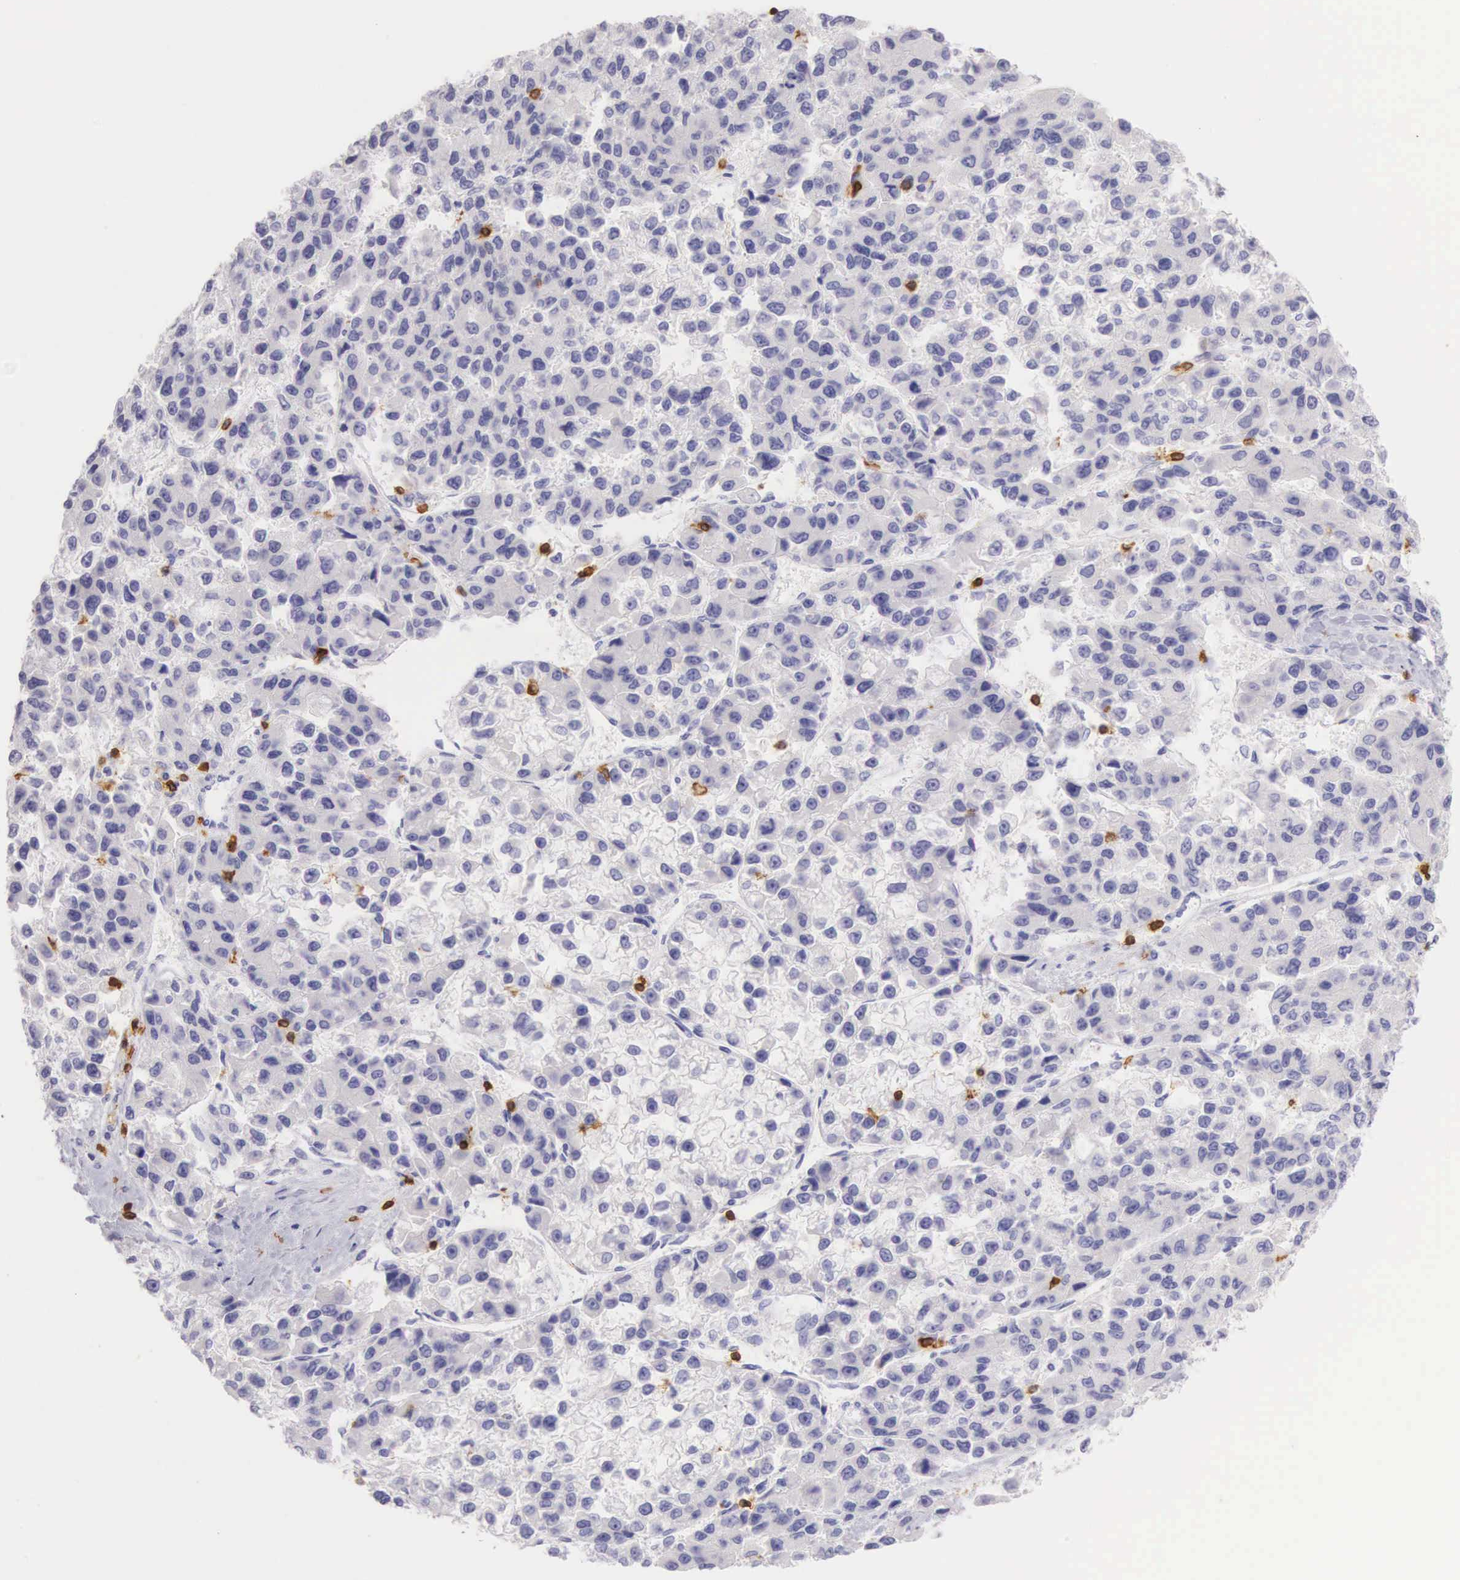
{"staining": {"intensity": "negative", "quantity": "none", "location": "none"}, "tissue": "liver cancer", "cell_type": "Tumor cells", "image_type": "cancer", "snomed": [{"axis": "morphology", "description": "Carcinoma, Hepatocellular, NOS"}, {"axis": "topography", "description": "Liver"}], "caption": "High magnification brightfield microscopy of liver cancer stained with DAB (3,3'-diaminobenzidine) (brown) and counterstained with hematoxylin (blue): tumor cells show no significant expression.", "gene": "CD3E", "patient": {"sex": "female", "age": 66}}